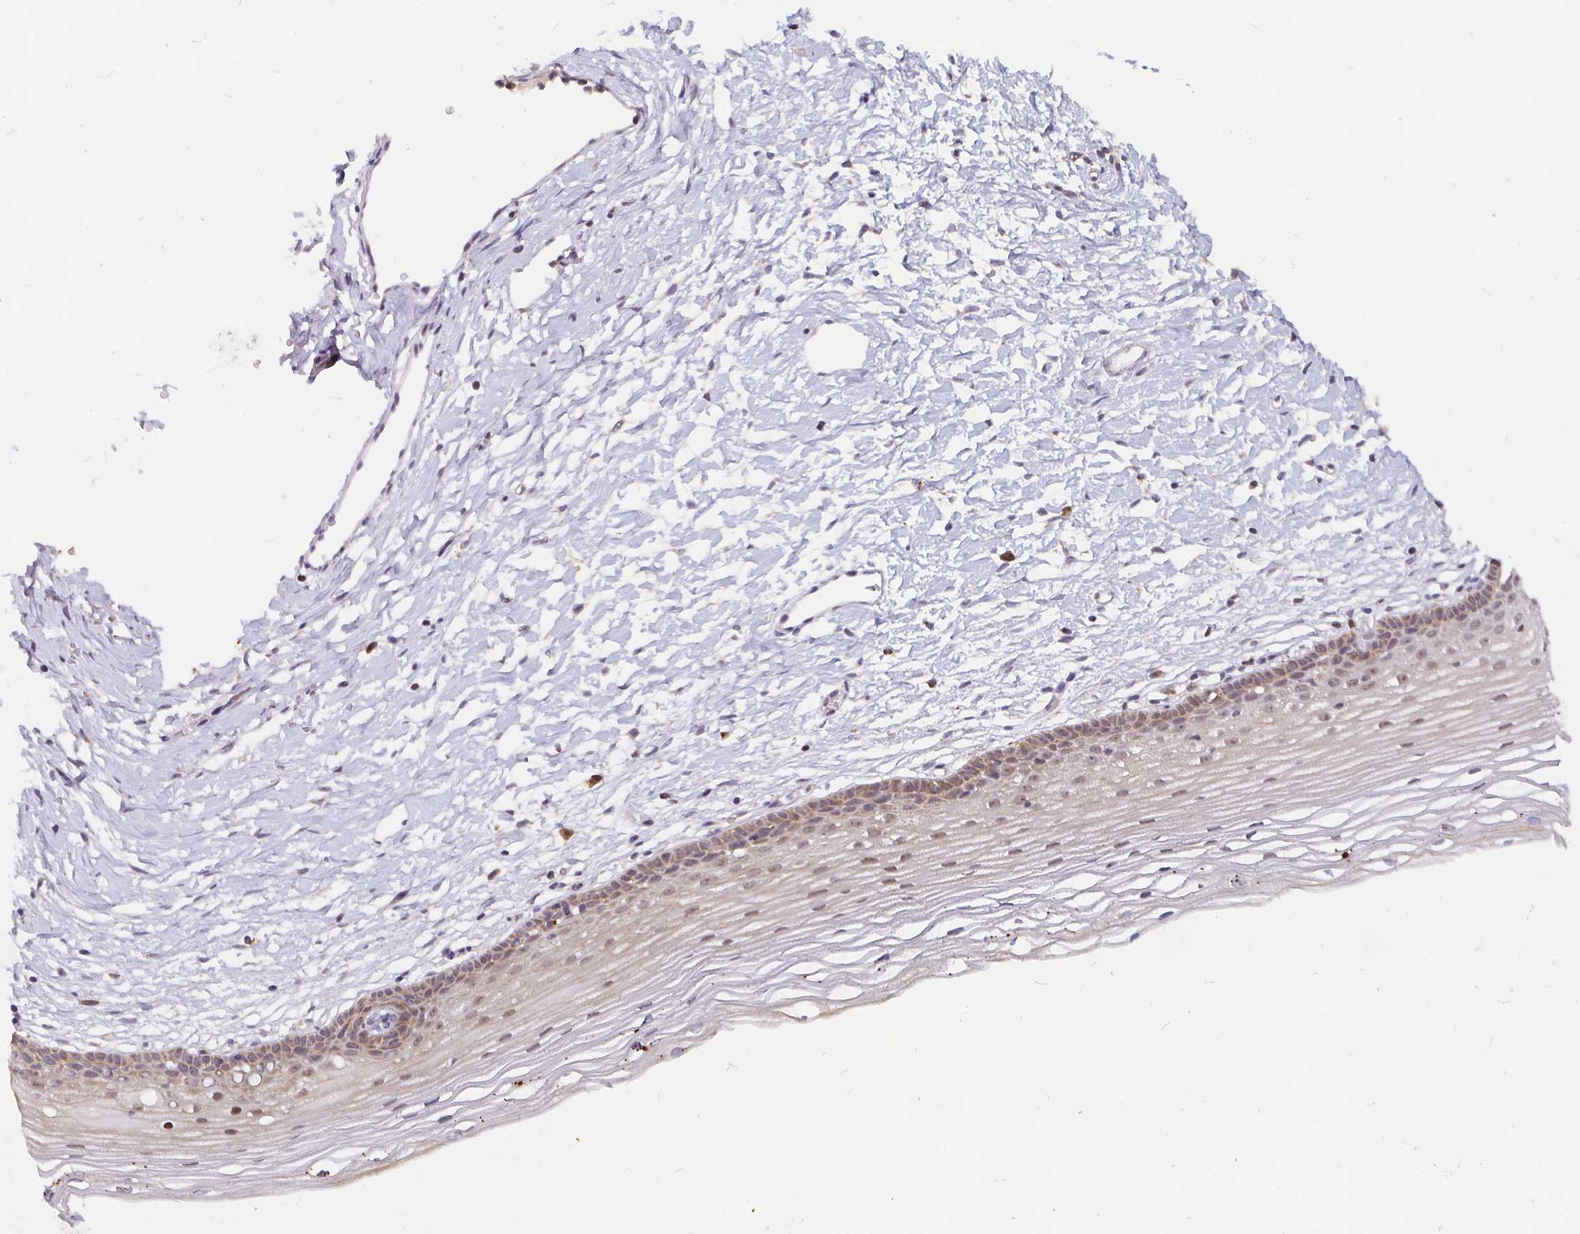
{"staining": {"intensity": "weak", "quantity": ">75%", "location": "cytoplasmic/membranous"}, "tissue": "cervix", "cell_type": "Glandular cells", "image_type": "normal", "snomed": [{"axis": "morphology", "description": "Normal tissue, NOS"}, {"axis": "topography", "description": "Cervix"}], "caption": "Immunohistochemical staining of normal cervix exhibits low levels of weak cytoplasmic/membranous positivity in approximately >75% of glandular cells.", "gene": "PDF", "patient": {"sex": "female", "age": 40}}